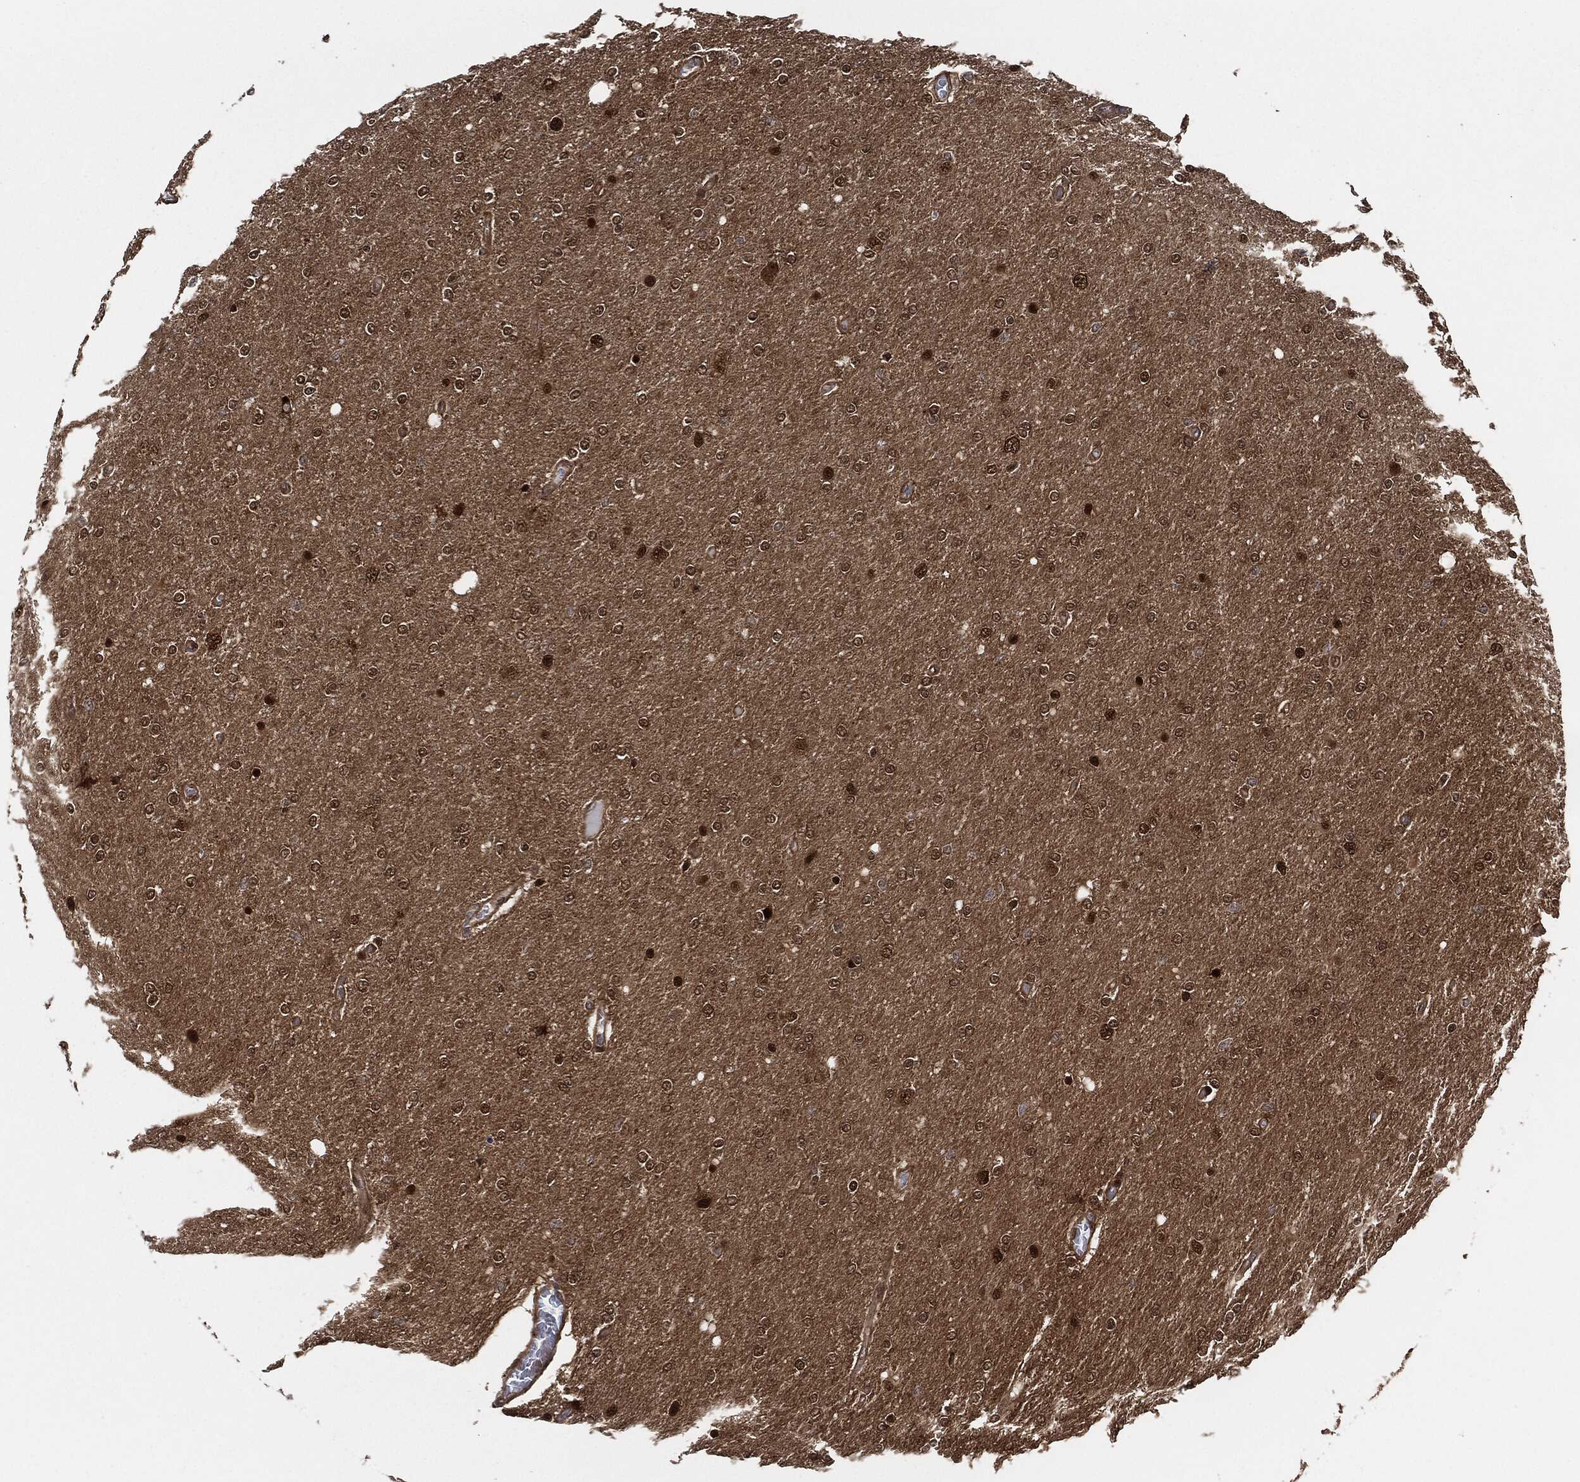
{"staining": {"intensity": "moderate", "quantity": ">75%", "location": "nuclear"}, "tissue": "glioma", "cell_type": "Tumor cells", "image_type": "cancer", "snomed": [{"axis": "morphology", "description": "Glioma, malignant, High grade"}, {"axis": "topography", "description": "Cerebral cortex"}], "caption": "DAB (3,3'-diaminobenzidine) immunohistochemical staining of human glioma exhibits moderate nuclear protein staining in approximately >75% of tumor cells.", "gene": "DCTN1", "patient": {"sex": "male", "age": 70}}